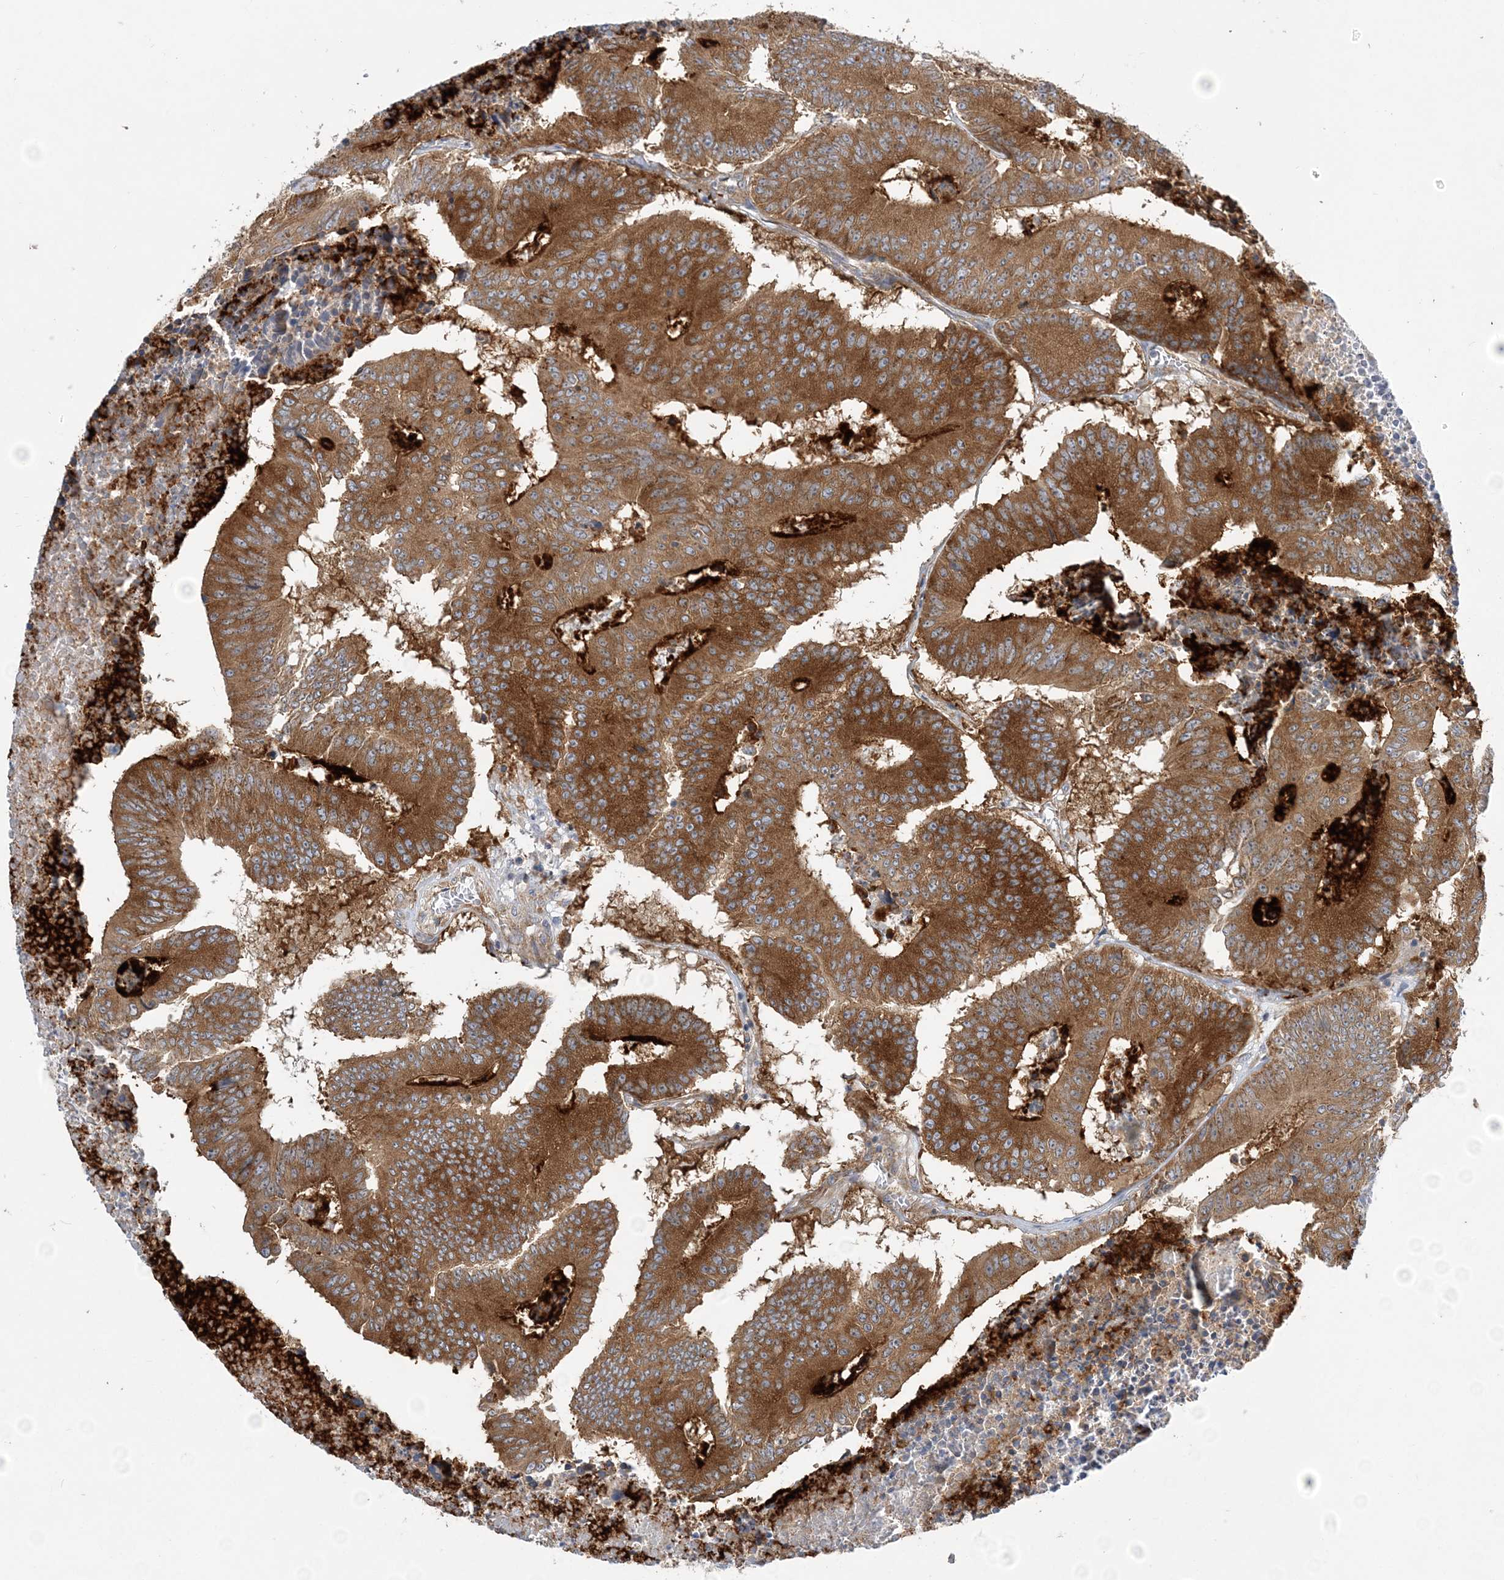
{"staining": {"intensity": "strong", "quantity": ">75%", "location": "cytoplasmic/membranous"}, "tissue": "colorectal cancer", "cell_type": "Tumor cells", "image_type": "cancer", "snomed": [{"axis": "morphology", "description": "Adenocarcinoma, NOS"}, {"axis": "topography", "description": "Colon"}], "caption": "Adenocarcinoma (colorectal) was stained to show a protein in brown. There is high levels of strong cytoplasmic/membranous expression in about >75% of tumor cells.", "gene": "LARP4B", "patient": {"sex": "male", "age": 87}}